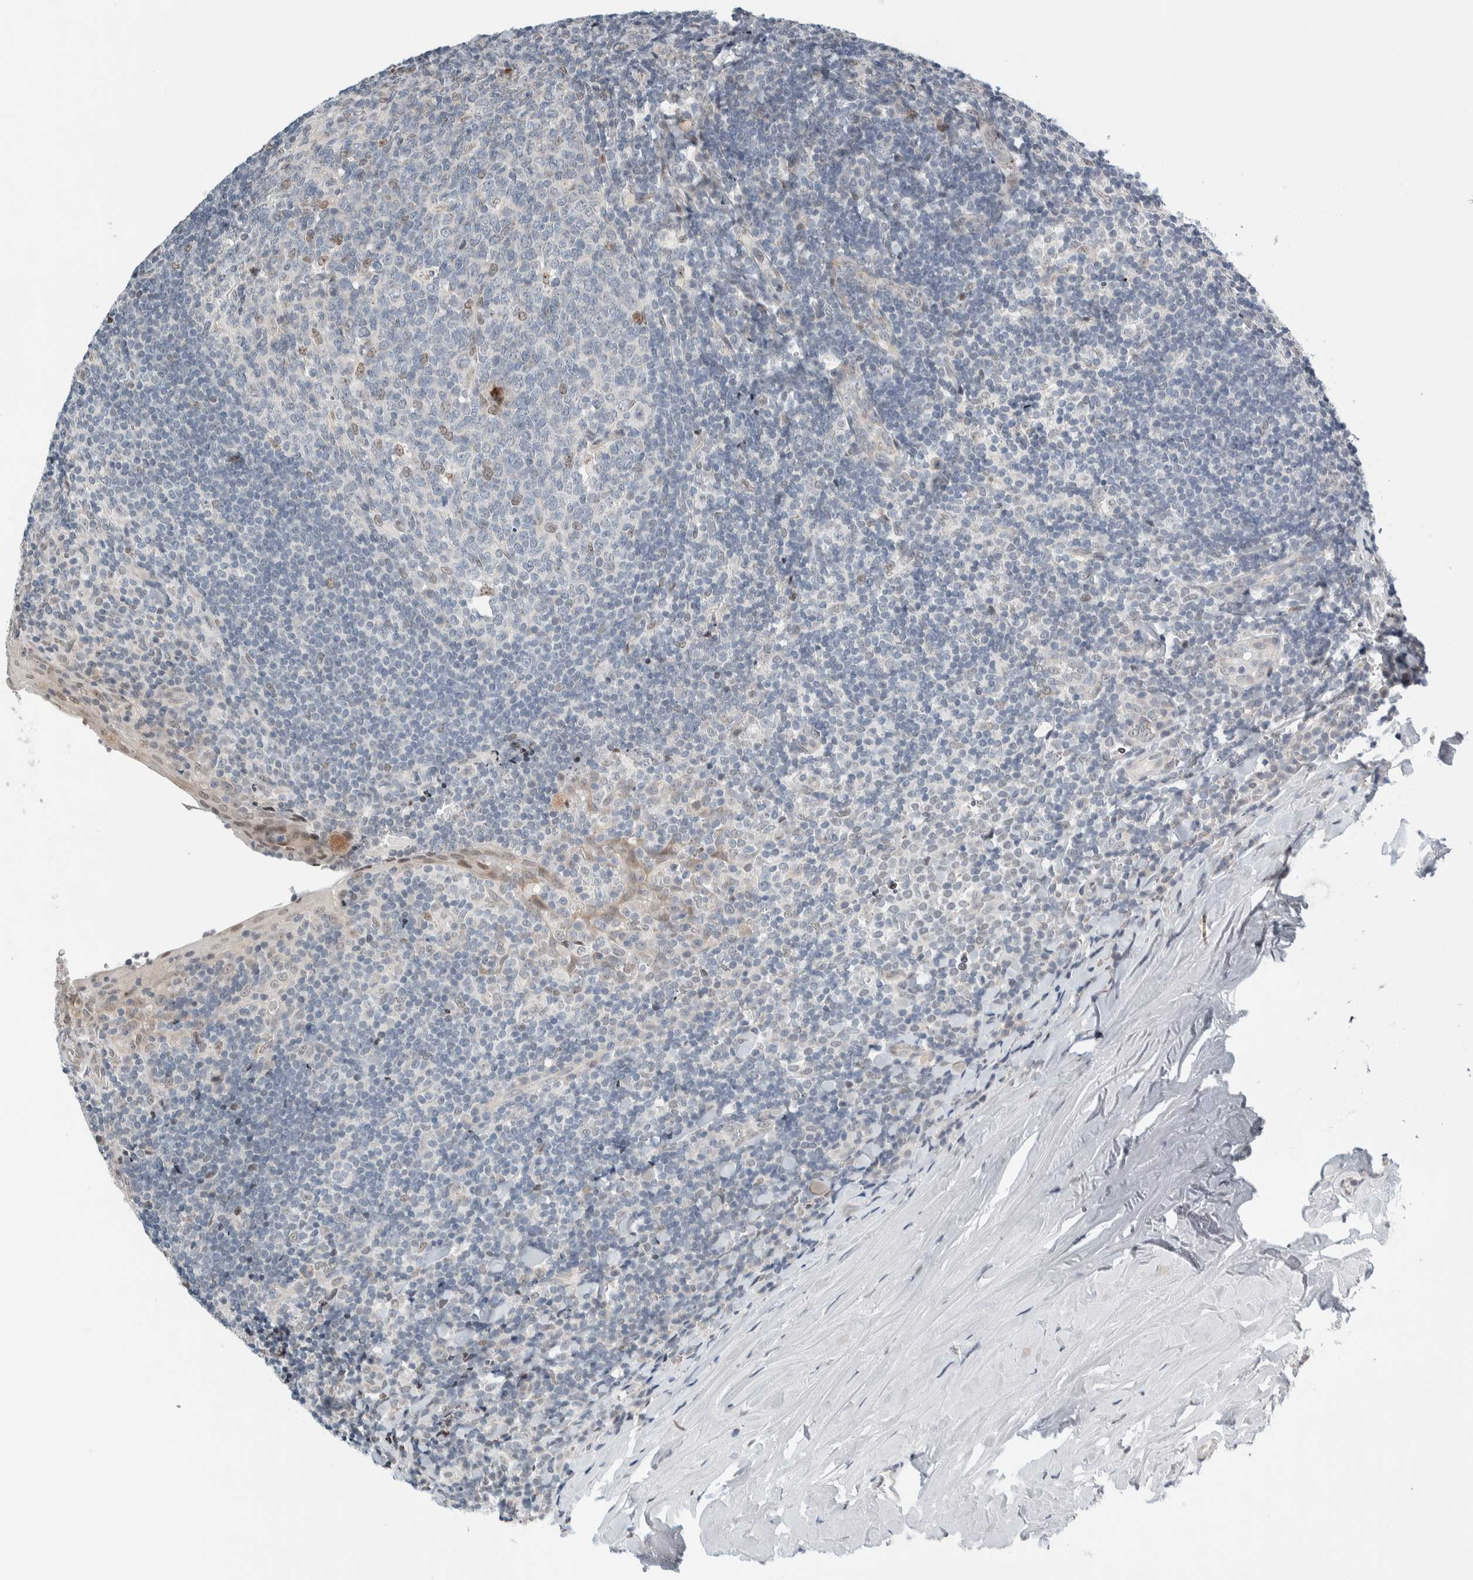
{"staining": {"intensity": "weak", "quantity": "<25%", "location": "nuclear"}, "tissue": "tonsil", "cell_type": "Germinal center cells", "image_type": "normal", "snomed": [{"axis": "morphology", "description": "Normal tissue, NOS"}, {"axis": "topography", "description": "Tonsil"}], "caption": "Germinal center cells are negative for protein expression in normal human tonsil. The staining was performed using DAB (3,3'-diaminobenzidine) to visualize the protein expression in brown, while the nuclei were stained in blue with hematoxylin (Magnification: 20x).", "gene": "NEUROD1", "patient": {"sex": "male", "age": 37}}